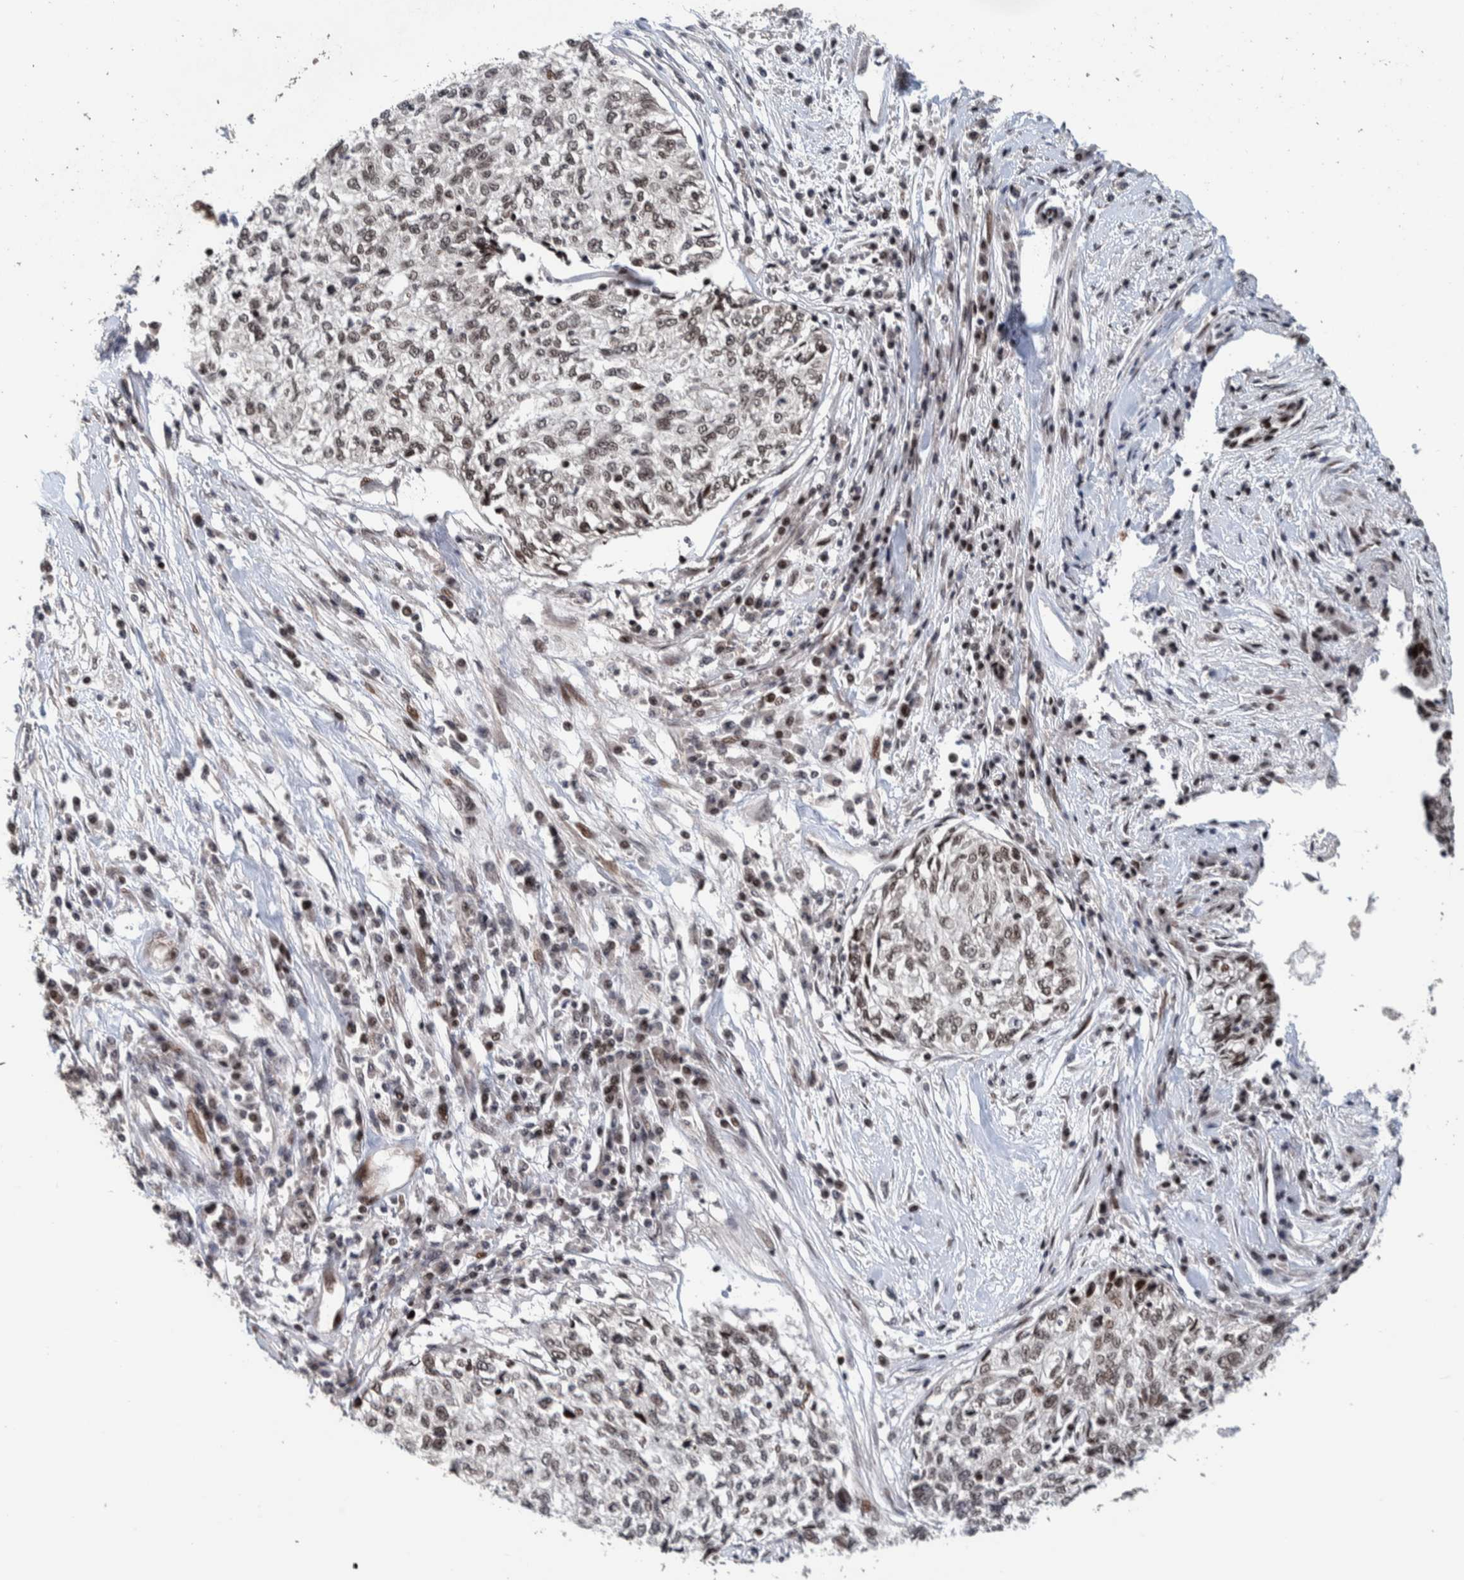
{"staining": {"intensity": "weak", "quantity": "25%-75%", "location": "nuclear"}, "tissue": "cervical cancer", "cell_type": "Tumor cells", "image_type": "cancer", "snomed": [{"axis": "morphology", "description": "Squamous cell carcinoma, NOS"}, {"axis": "topography", "description": "Cervix"}], "caption": "Protein expression analysis of cervical cancer shows weak nuclear staining in approximately 25%-75% of tumor cells.", "gene": "CHD4", "patient": {"sex": "female", "age": 57}}